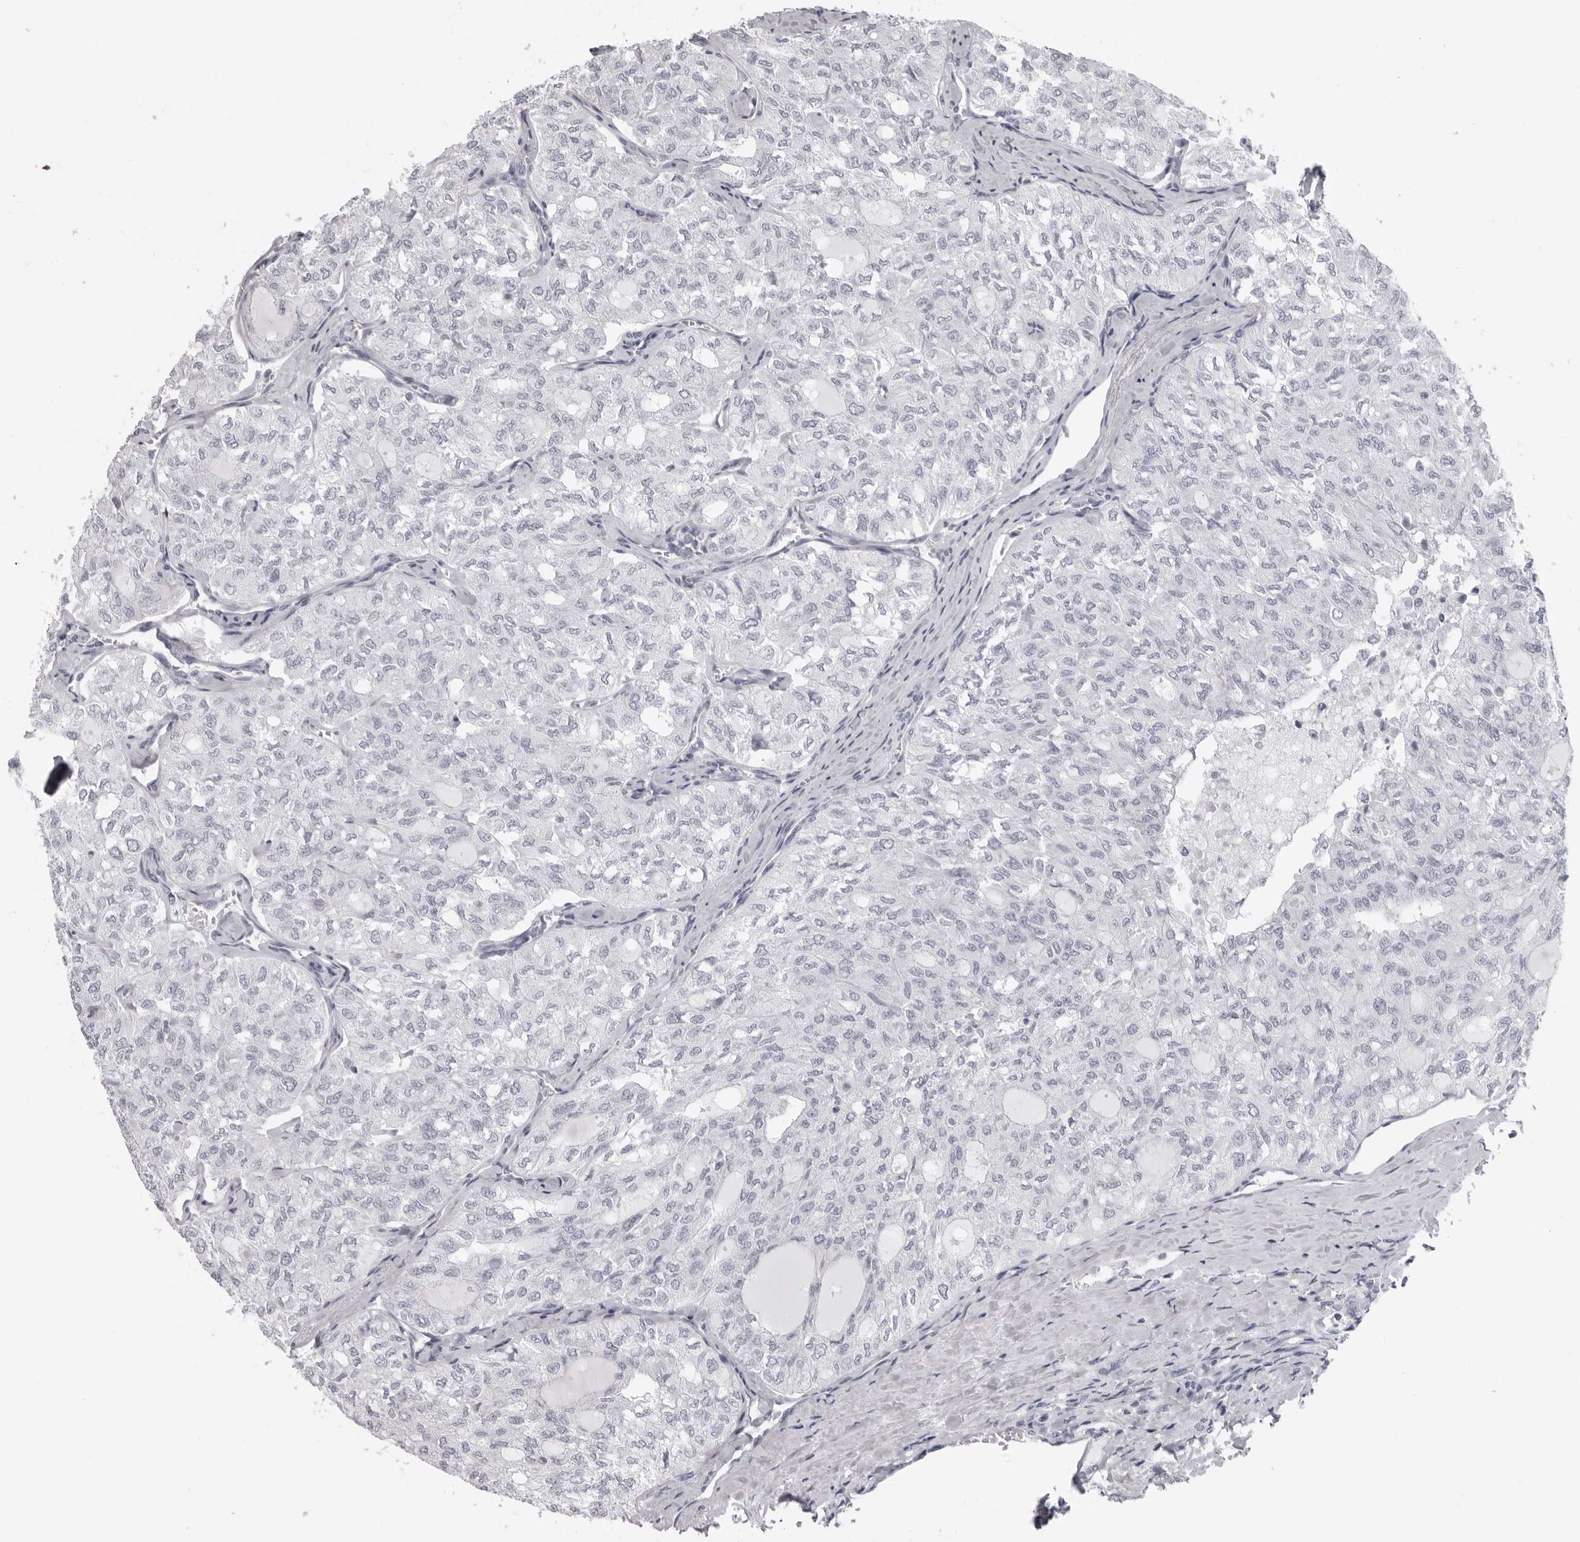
{"staining": {"intensity": "negative", "quantity": "none", "location": "none"}, "tissue": "thyroid cancer", "cell_type": "Tumor cells", "image_type": "cancer", "snomed": [{"axis": "morphology", "description": "Follicular adenoma carcinoma, NOS"}, {"axis": "topography", "description": "Thyroid gland"}], "caption": "The micrograph exhibits no staining of tumor cells in thyroid cancer.", "gene": "DNALI1", "patient": {"sex": "male", "age": 75}}